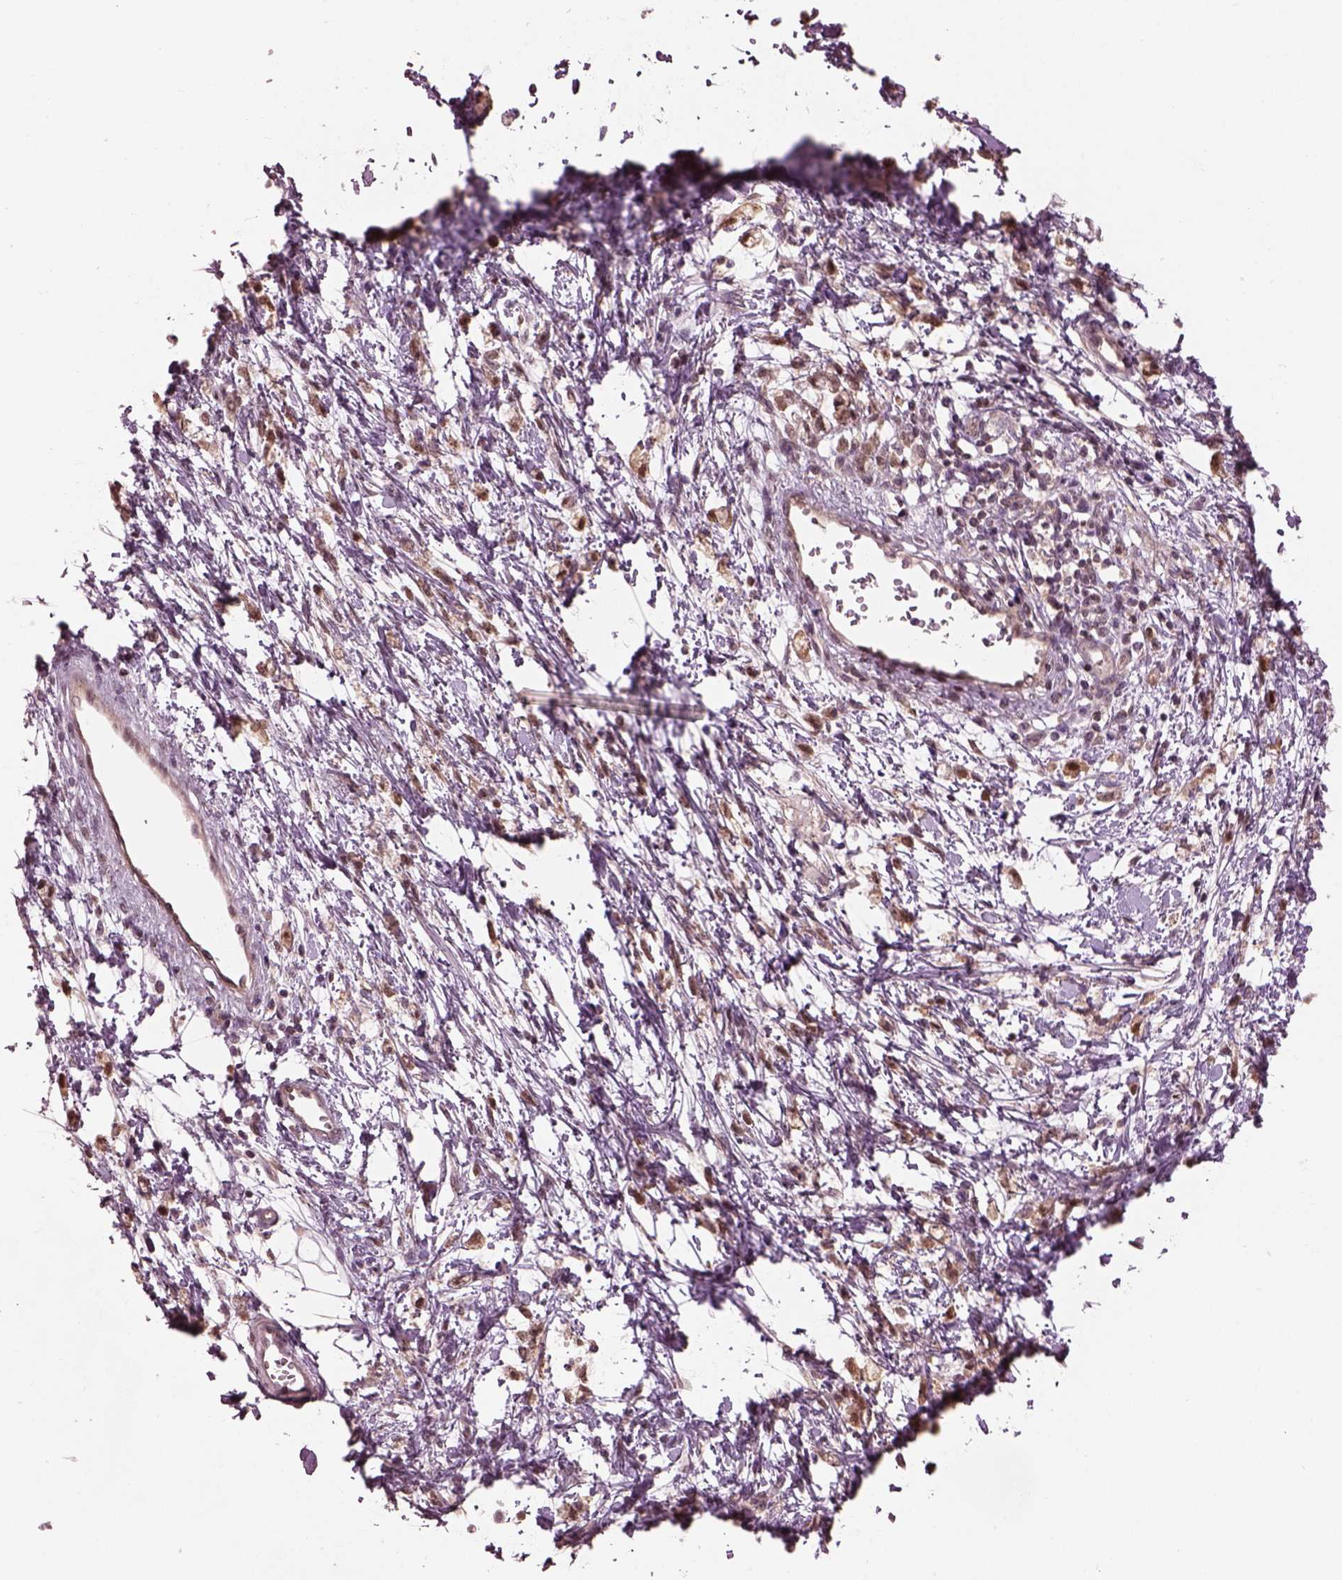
{"staining": {"intensity": "strong", "quantity": ">75%", "location": "cytoplasmic/membranous,nuclear"}, "tissue": "stomach cancer", "cell_type": "Tumor cells", "image_type": "cancer", "snomed": [{"axis": "morphology", "description": "Adenocarcinoma, NOS"}, {"axis": "topography", "description": "Stomach"}], "caption": "Stomach cancer (adenocarcinoma) stained for a protein demonstrates strong cytoplasmic/membranous and nuclear positivity in tumor cells.", "gene": "SRI", "patient": {"sex": "female", "age": 60}}